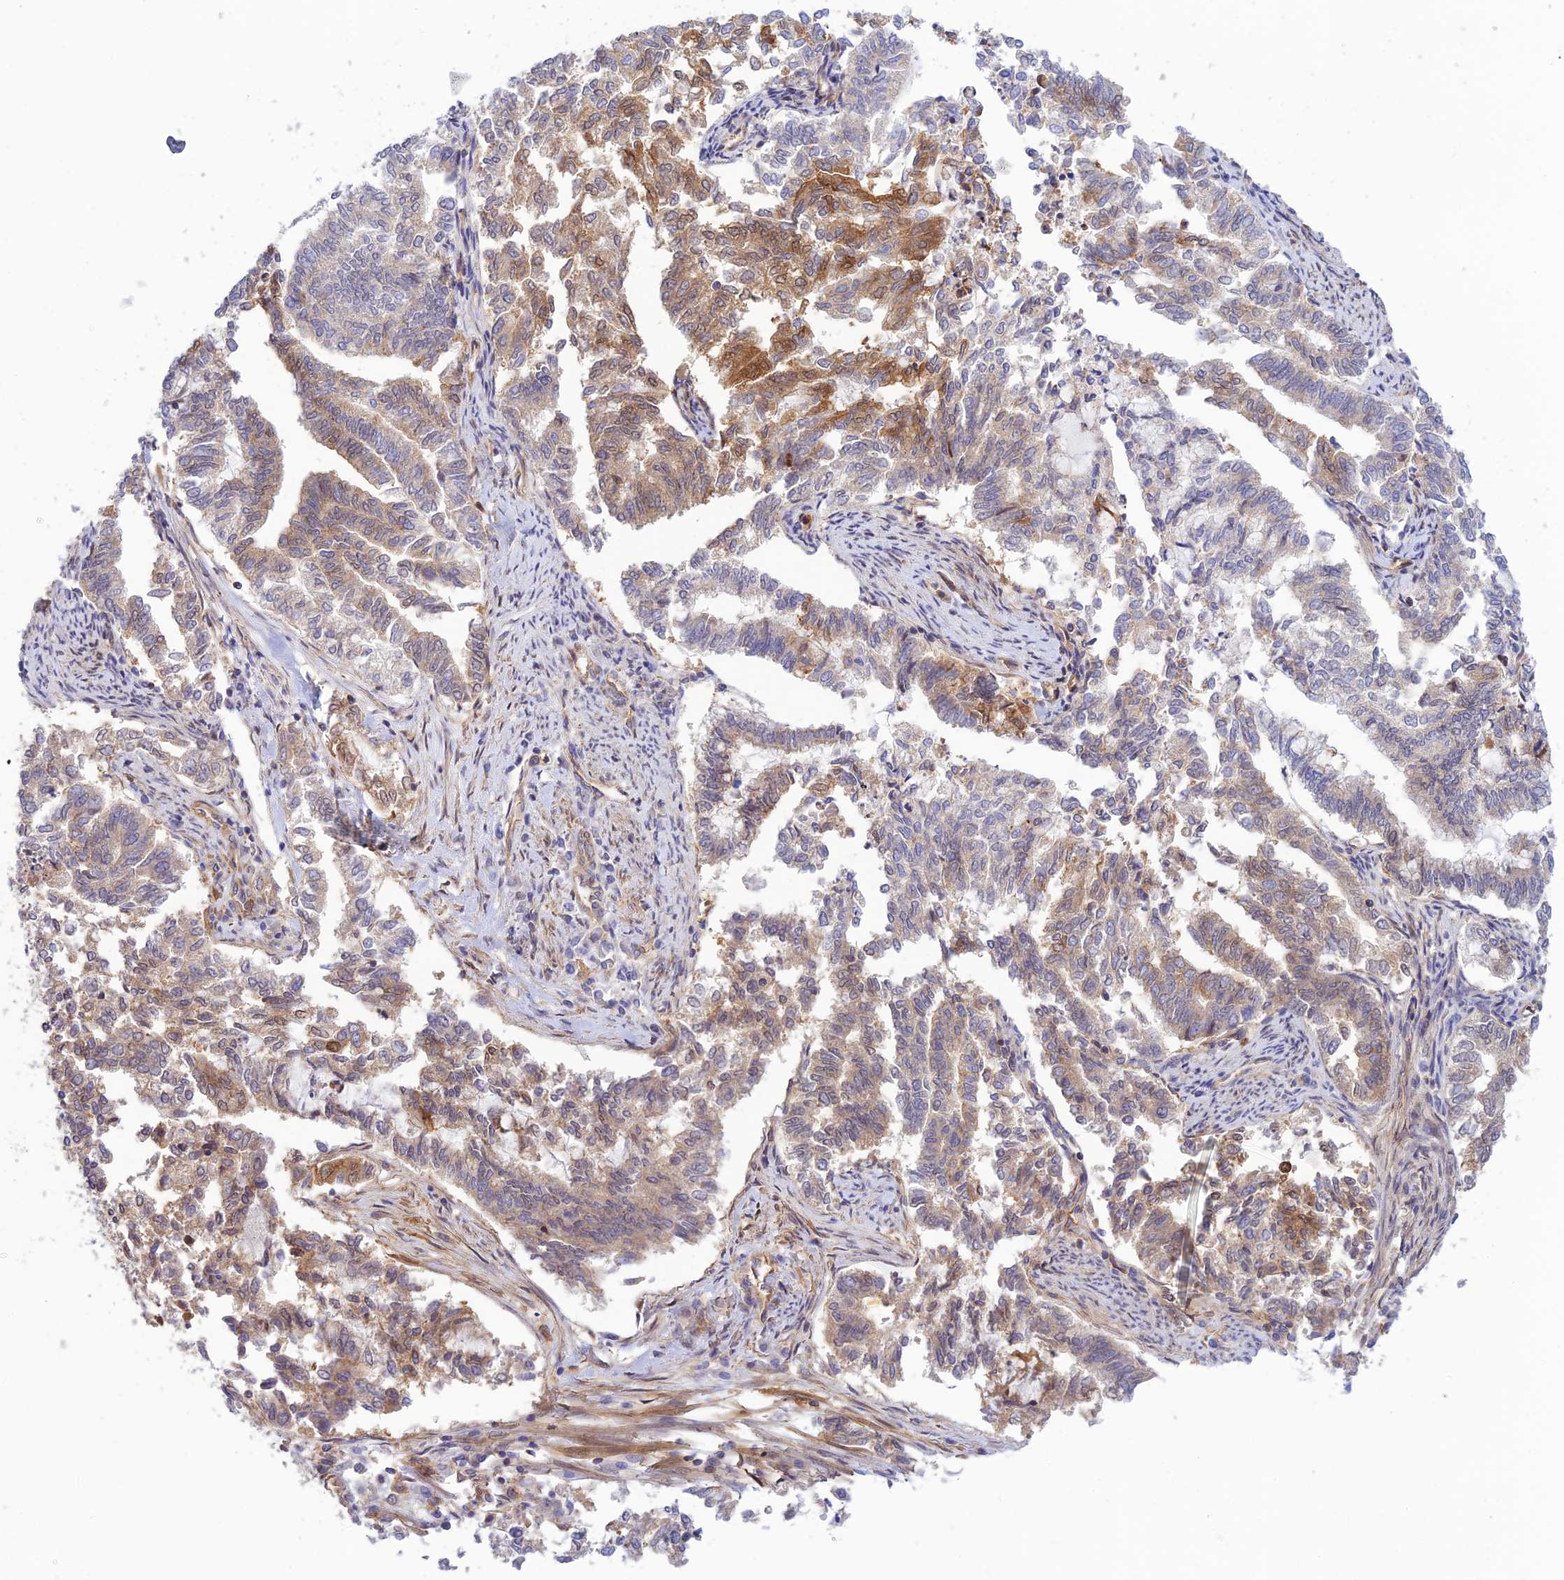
{"staining": {"intensity": "moderate", "quantity": "<25%", "location": "cytoplasmic/membranous"}, "tissue": "endometrial cancer", "cell_type": "Tumor cells", "image_type": "cancer", "snomed": [{"axis": "morphology", "description": "Adenocarcinoma, NOS"}, {"axis": "topography", "description": "Endometrium"}], "caption": "This is an image of immunohistochemistry (IHC) staining of endometrial cancer (adenocarcinoma), which shows moderate expression in the cytoplasmic/membranous of tumor cells.", "gene": "PPP1R12C", "patient": {"sex": "female", "age": 79}}